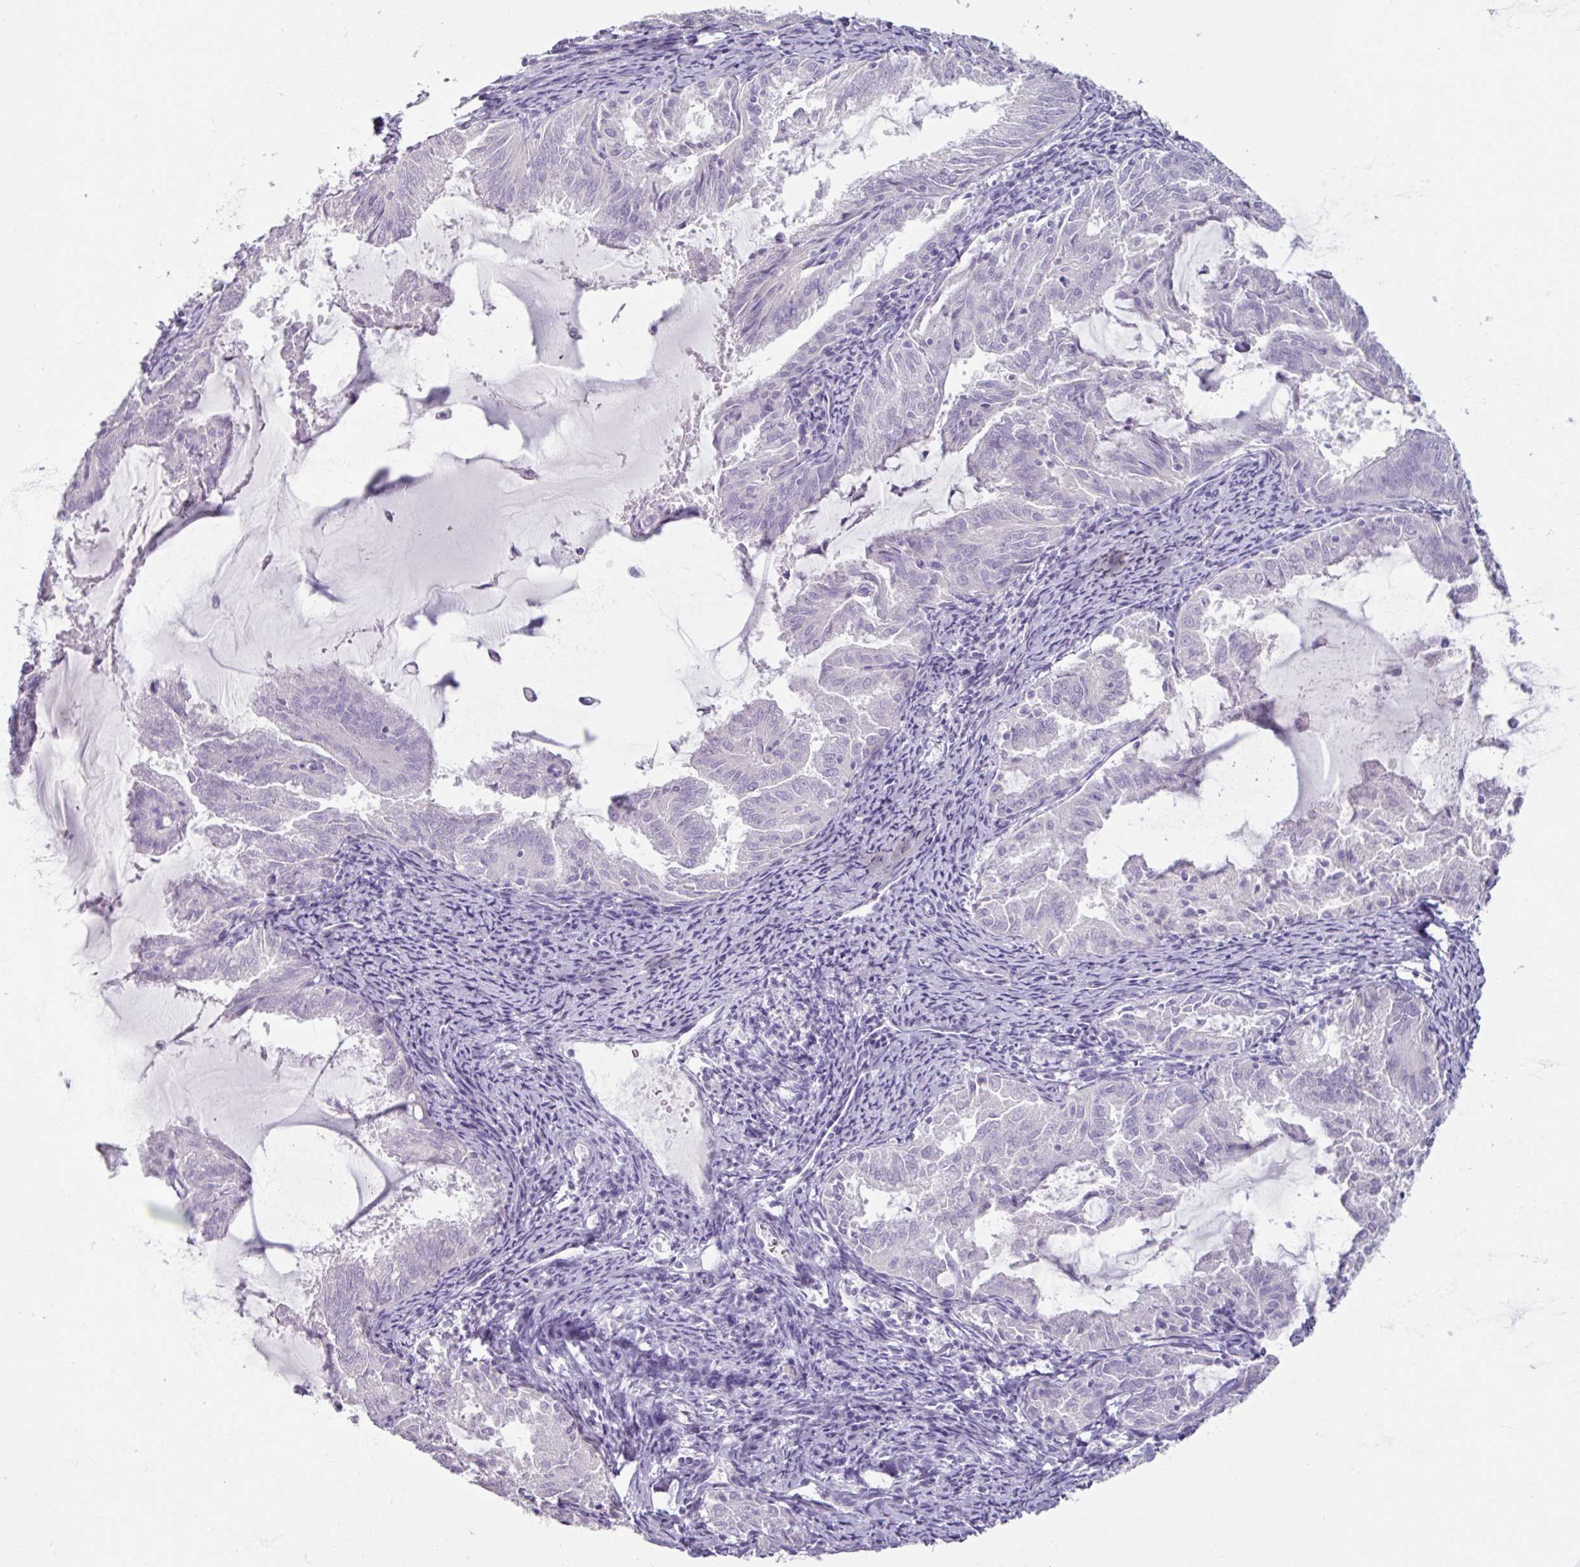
{"staining": {"intensity": "negative", "quantity": "none", "location": "none"}, "tissue": "endometrial cancer", "cell_type": "Tumor cells", "image_type": "cancer", "snomed": [{"axis": "morphology", "description": "Adenocarcinoma, NOS"}, {"axis": "topography", "description": "Endometrium"}], "caption": "DAB (3,3'-diaminobenzidine) immunohistochemical staining of human adenocarcinoma (endometrial) reveals no significant positivity in tumor cells.", "gene": "ARG1", "patient": {"sex": "female", "age": 70}}